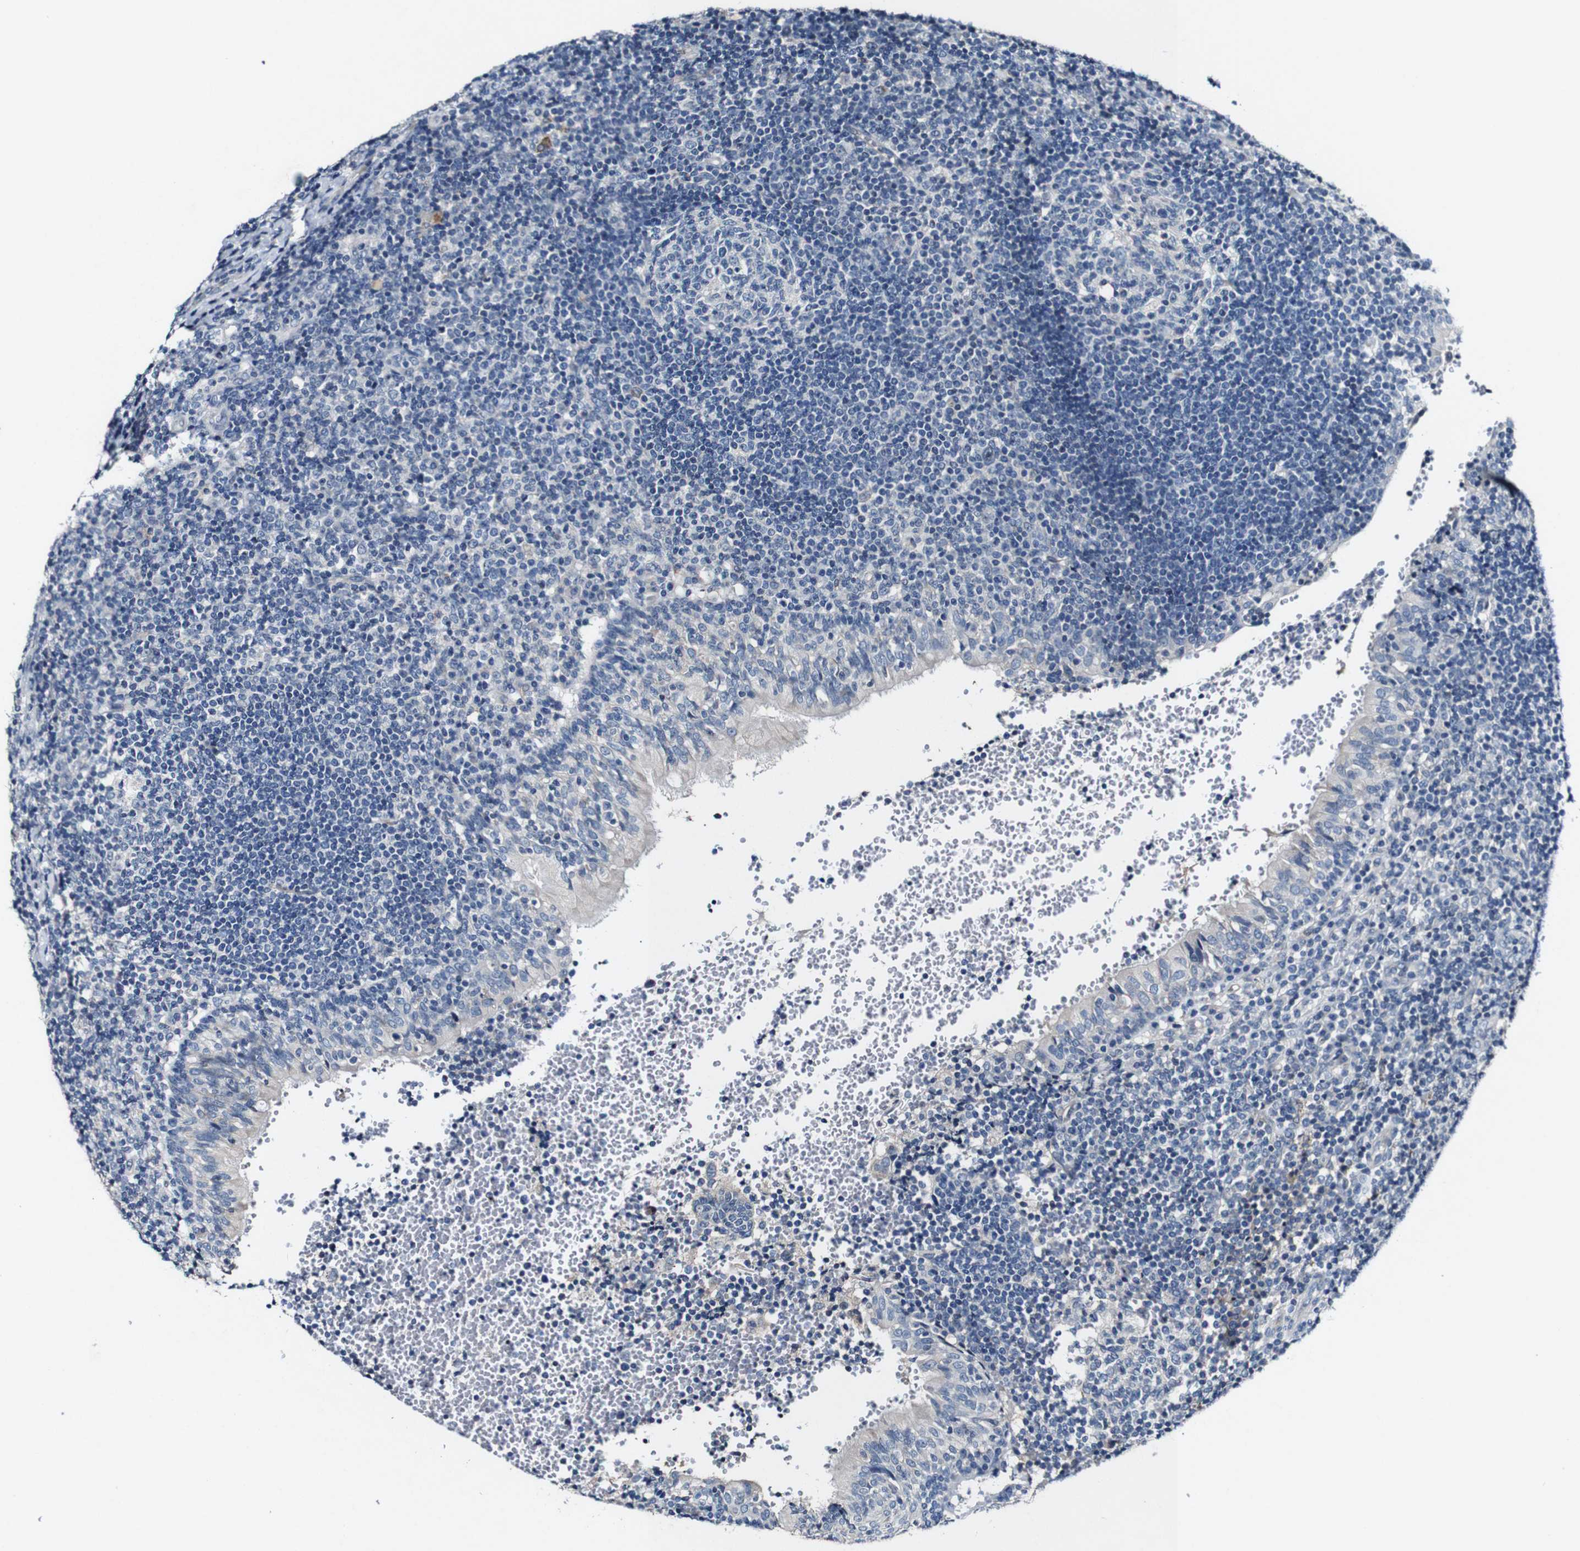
{"staining": {"intensity": "negative", "quantity": "none", "location": "none"}, "tissue": "tonsil", "cell_type": "Germinal center cells", "image_type": "normal", "snomed": [{"axis": "morphology", "description": "Normal tissue, NOS"}, {"axis": "topography", "description": "Tonsil"}], "caption": "Germinal center cells show no significant expression in unremarkable tonsil. Brightfield microscopy of immunohistochemistry stained with DAB (3,3'-diaminobenzidine) (brown) and hematoxylin (blue), captured at high magnification.", "gene": "GRAMD1A", "patient": {"sex": "female", "age": 40}}